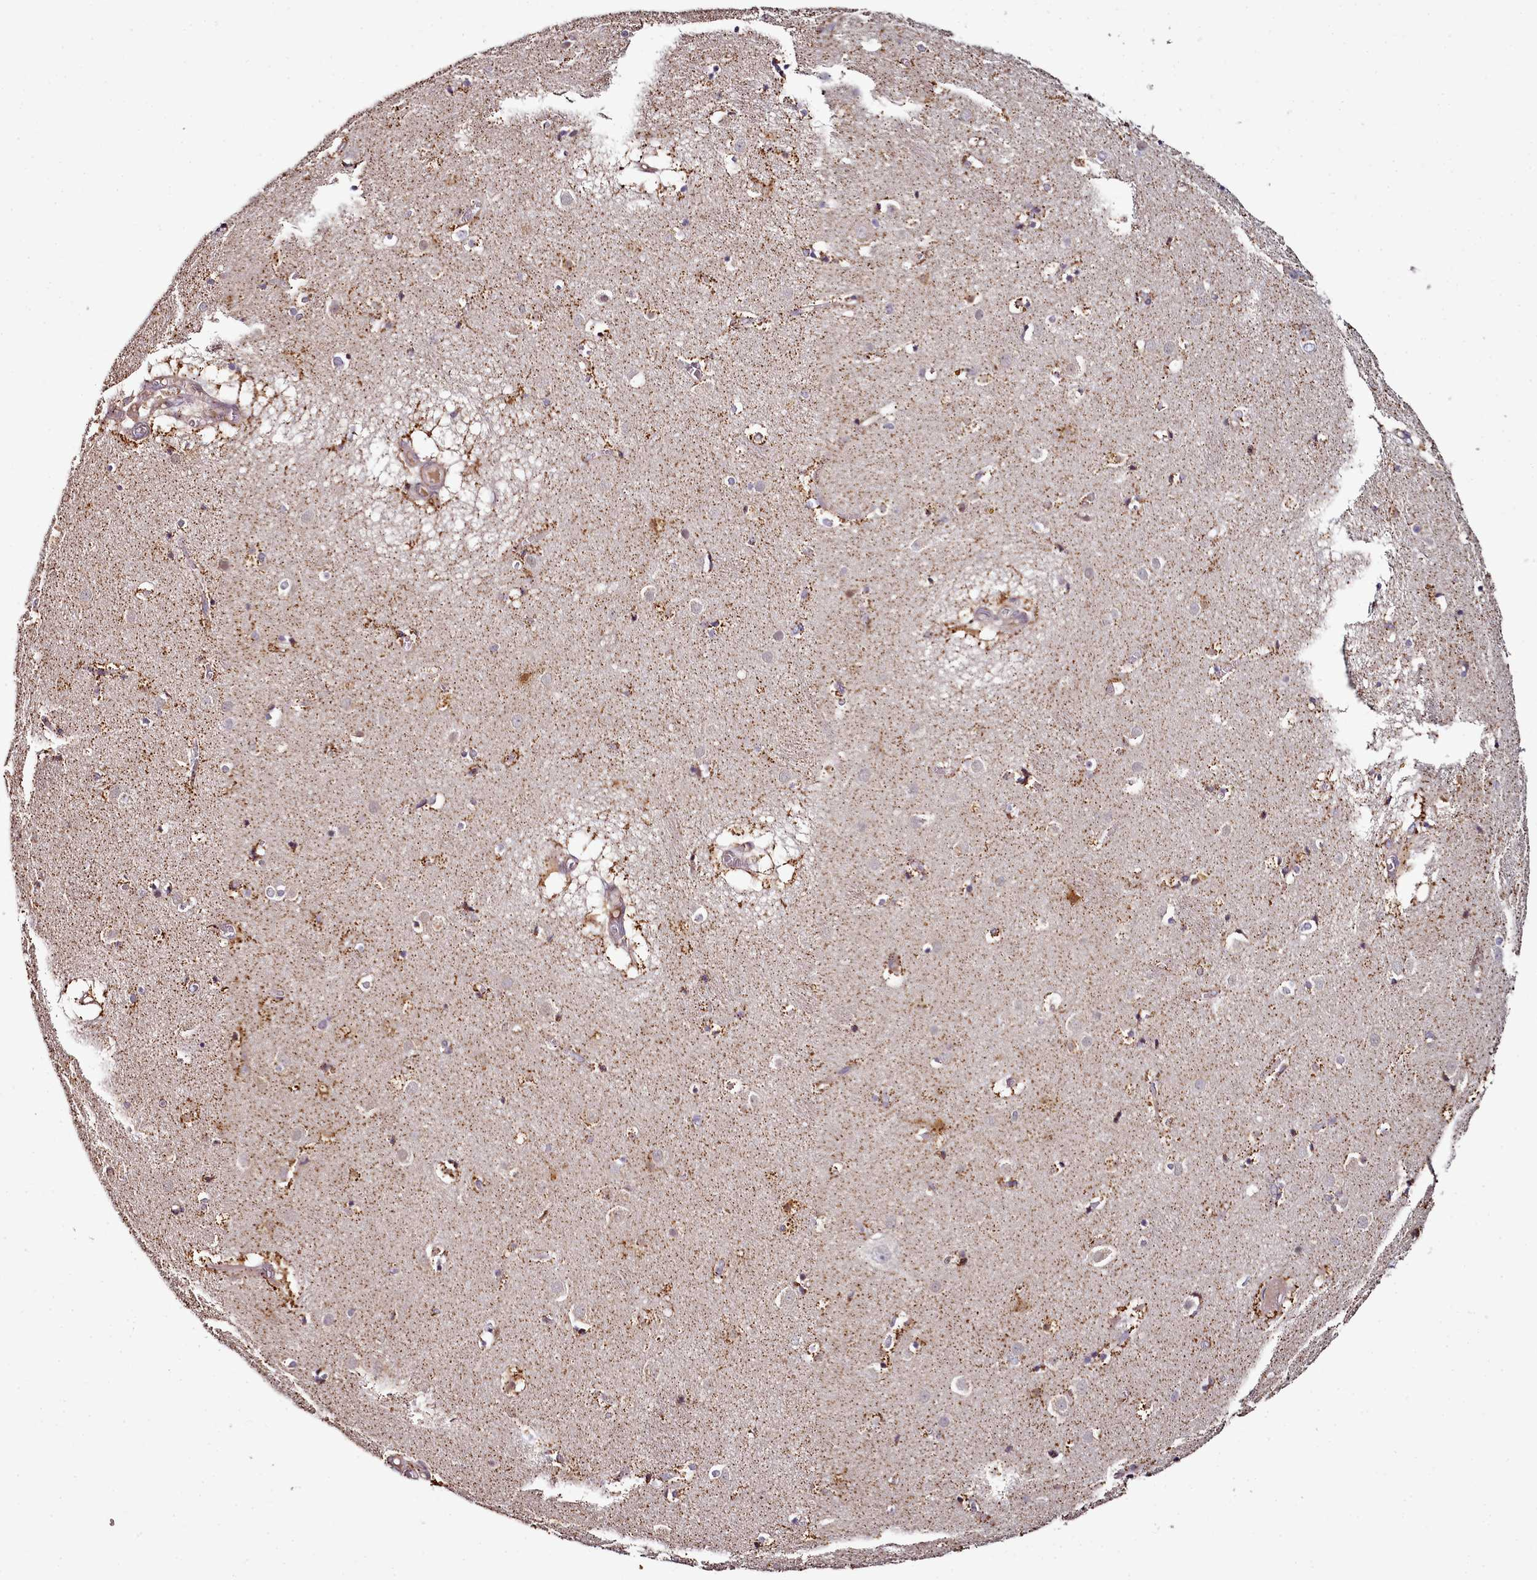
{"staining": {"intensity": "weak", "quantity": "25%-75%", "location": "cytoplasmic/membranous"}, "tissue": "caudate", "cell_type": "Glial cells", "image_type": "normal", "snomed": [{"axis": "morphology", "description": "Normal tissue, NOS"}, {"axis": "topography", "description": "Lateral ventricle wall"}], "caption": "IHC of unremarkable human caudate exhibits low levels of weak cytoplasmic/membranous expression in approximately 25%-75% of glial cells.", "gene": "ACSS1", "patient": {"sex": "male", "age": 70}}